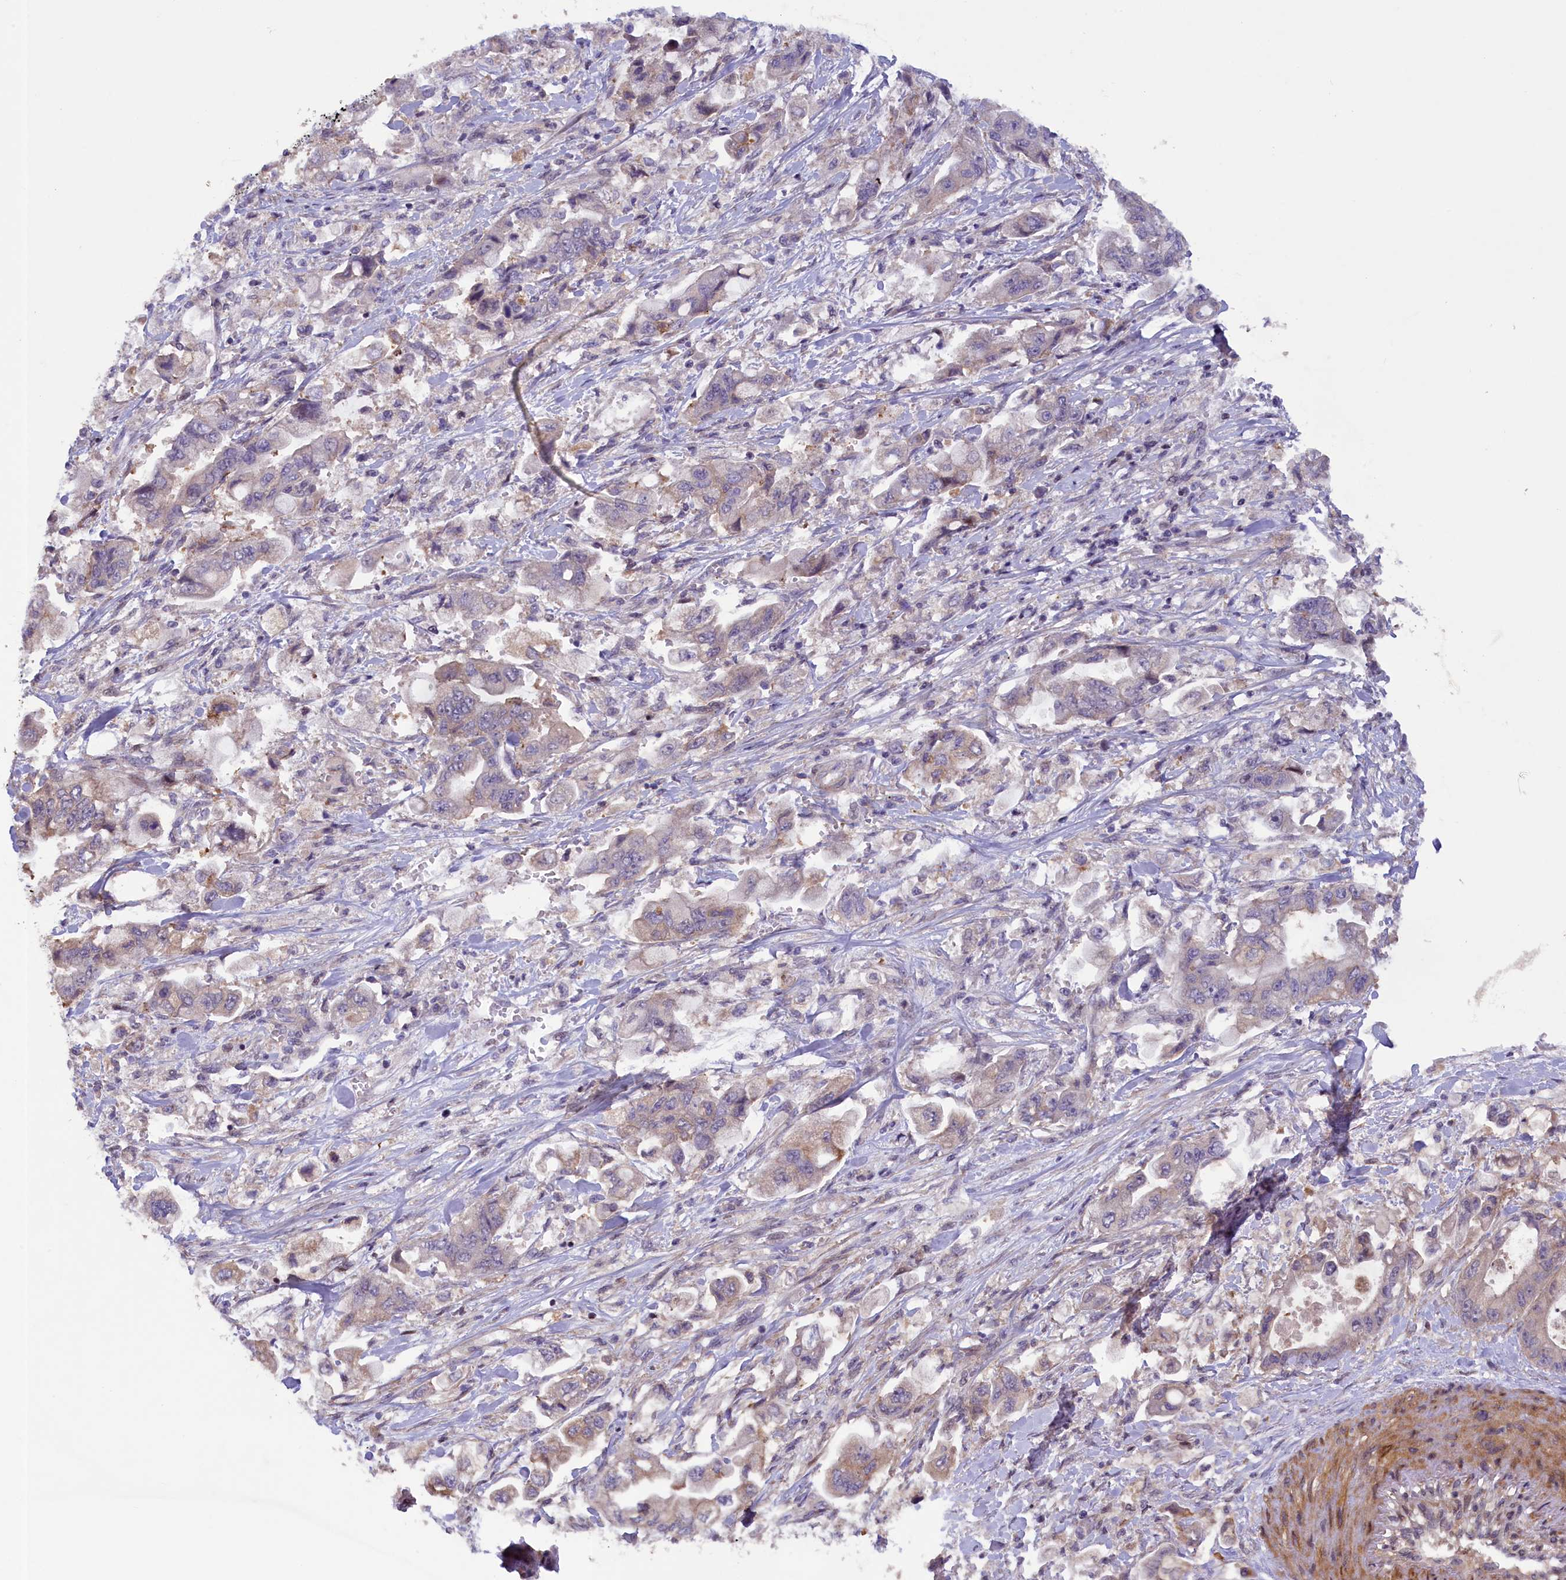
{"staining": {"intensity": "negative", "quantity": "none", "location": "none"}, "tissue": "stomach cancer", "cell_type": "Tumor cells", "image_type": "cancer", "snomed": [{"axis": "morphology", "description": "Adenocarcinoma, NOS"}, {"axis": "topography", "description": "Stomach"}], "caption": "DAB (3,3'-diaminobenzidine) immunohistochemical staining of human stomach cancer displays no significant positivity in tumor cells.", "gene": "MAN2C1", "patient": {"sex": "male", "age": 62}}